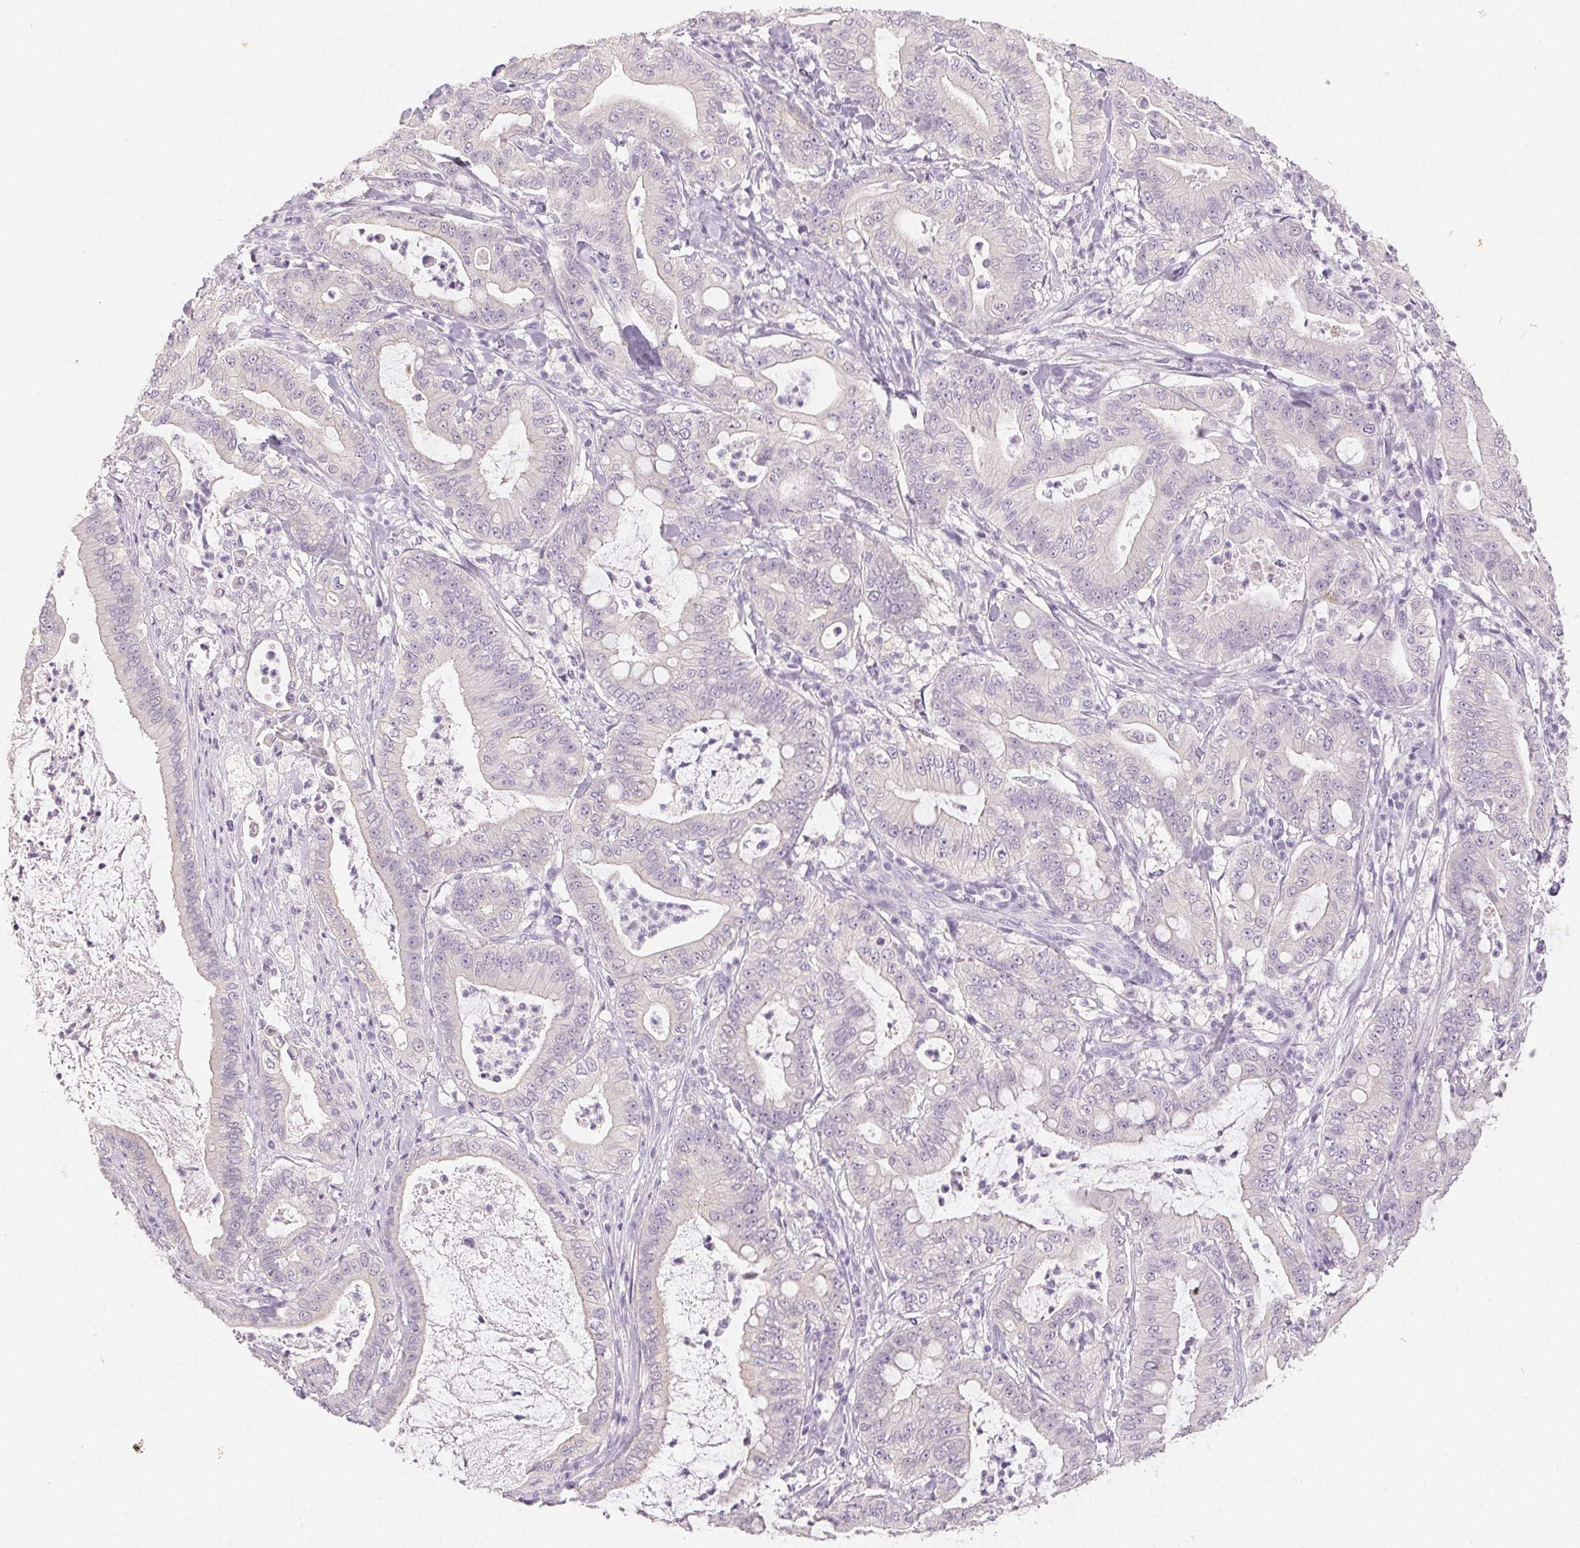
{"staining": {"intensity": "negative", "quantity": "none", "location": "none"}, "tissue": "pancreatic cancer", "cell_type": "Tumor cells", "image_type": "cancer", "snomed": [{"axis": "morphology", "description": "Adenocarcinoma, NOS"}, {"axis": "topography", "description": "Pancreas"}], "caption": "Tumor cells are negative for brown protein staining in pancreatic adenocarcinoma.", "gene": "SFTPD", "patient": {"sex": "male", "age": 71}}